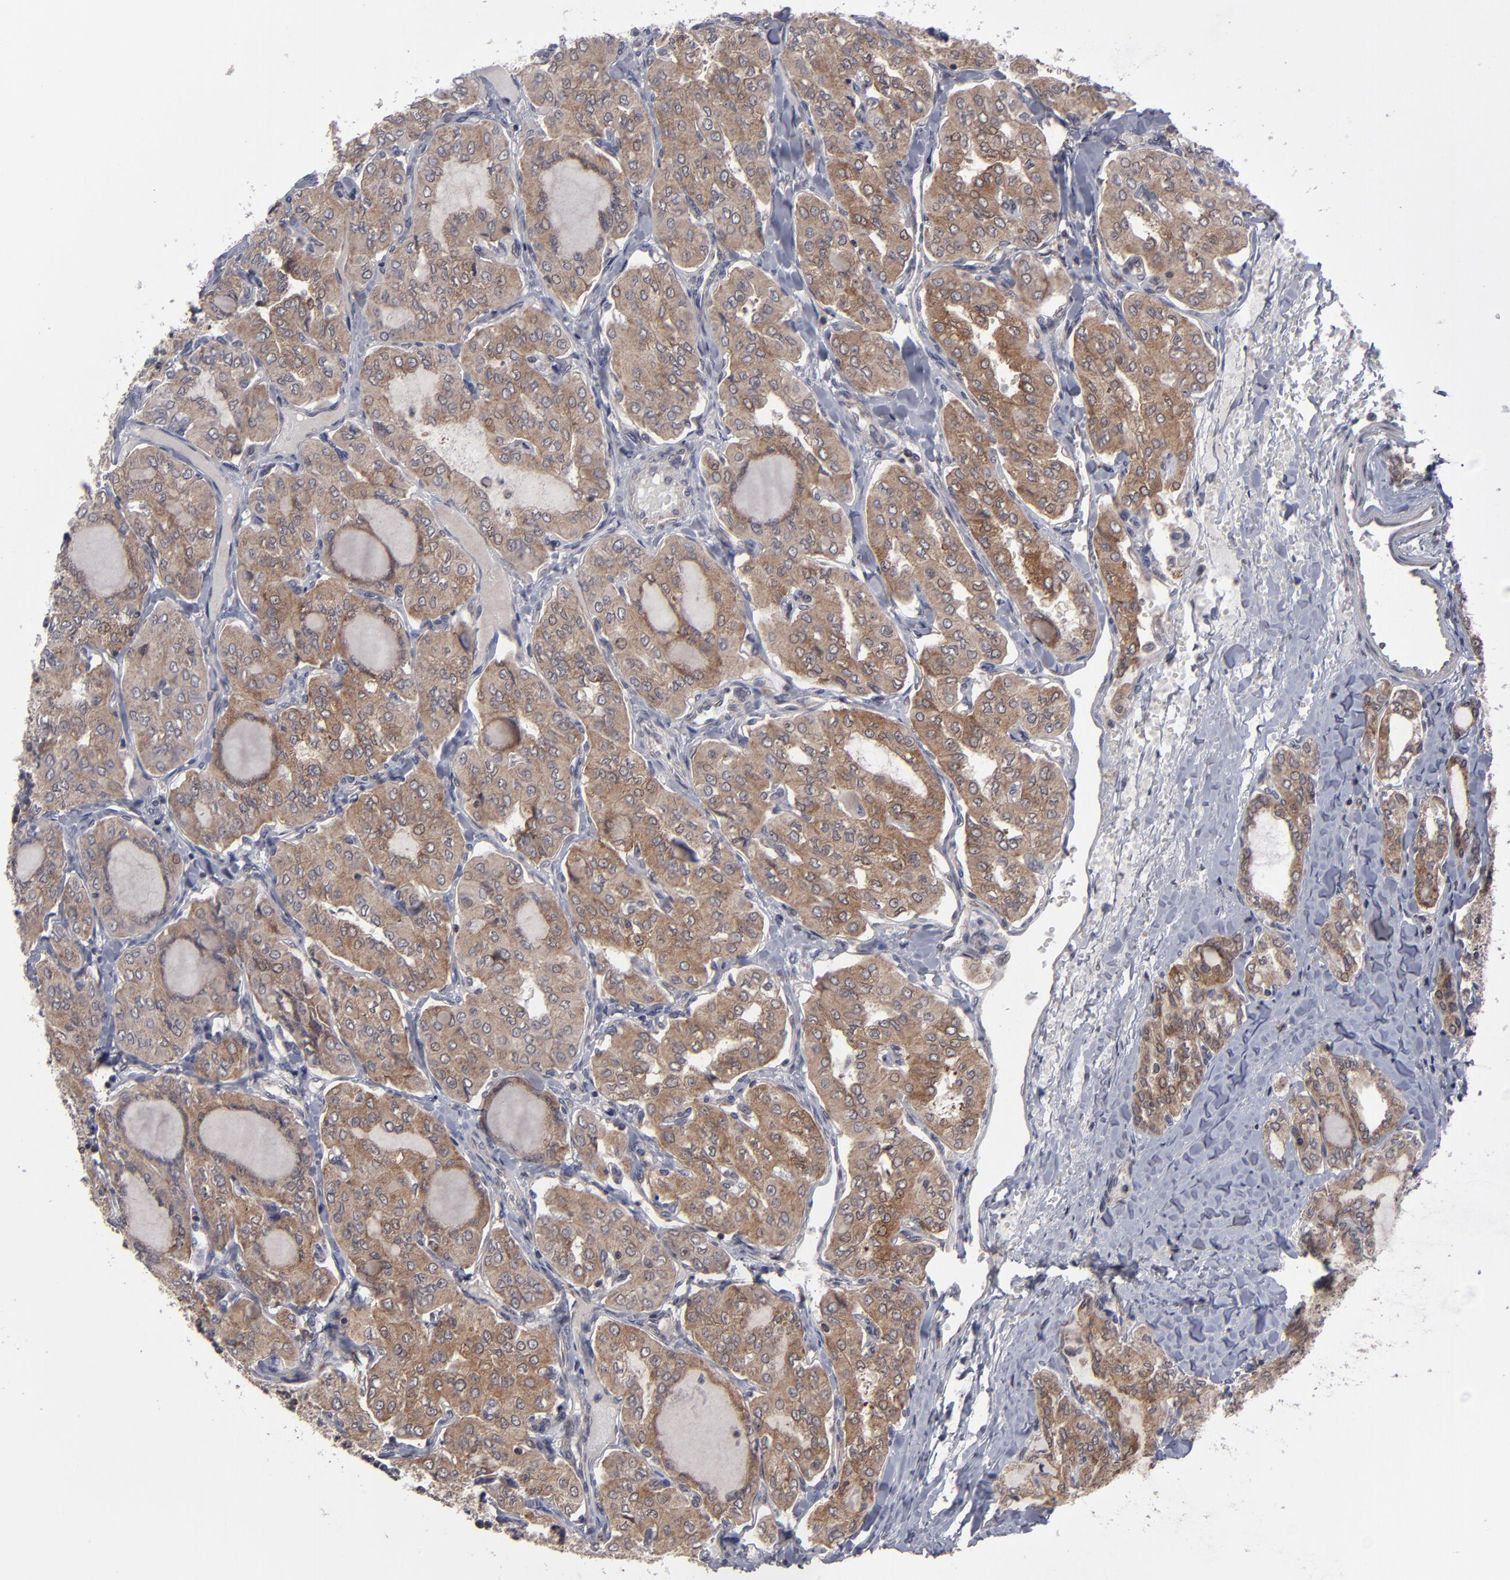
{"staining": {"intensity": "strong", "quantity": ">75%", "location": "cytoplasmic/membranous"}, "tissue": "thyroid cancer", "cell_type": "Tumor cells", "image_type": "cancer", "snomed": [{"axis": "morphology", "description": "Papillary adenocarcinoma, NOS"}, {"axis": "topography", "description": "Thyroid gland"}], "caption": "This is an image of immunohistochemistry (IHC) staining of thyroid cancer (papillary adenocarcinoma), which shows strong expression in the cytoplasmic/membranous of tumor cells.", "gene": "GLCCI1", "patient": {"sex": "male", "age": 20}}